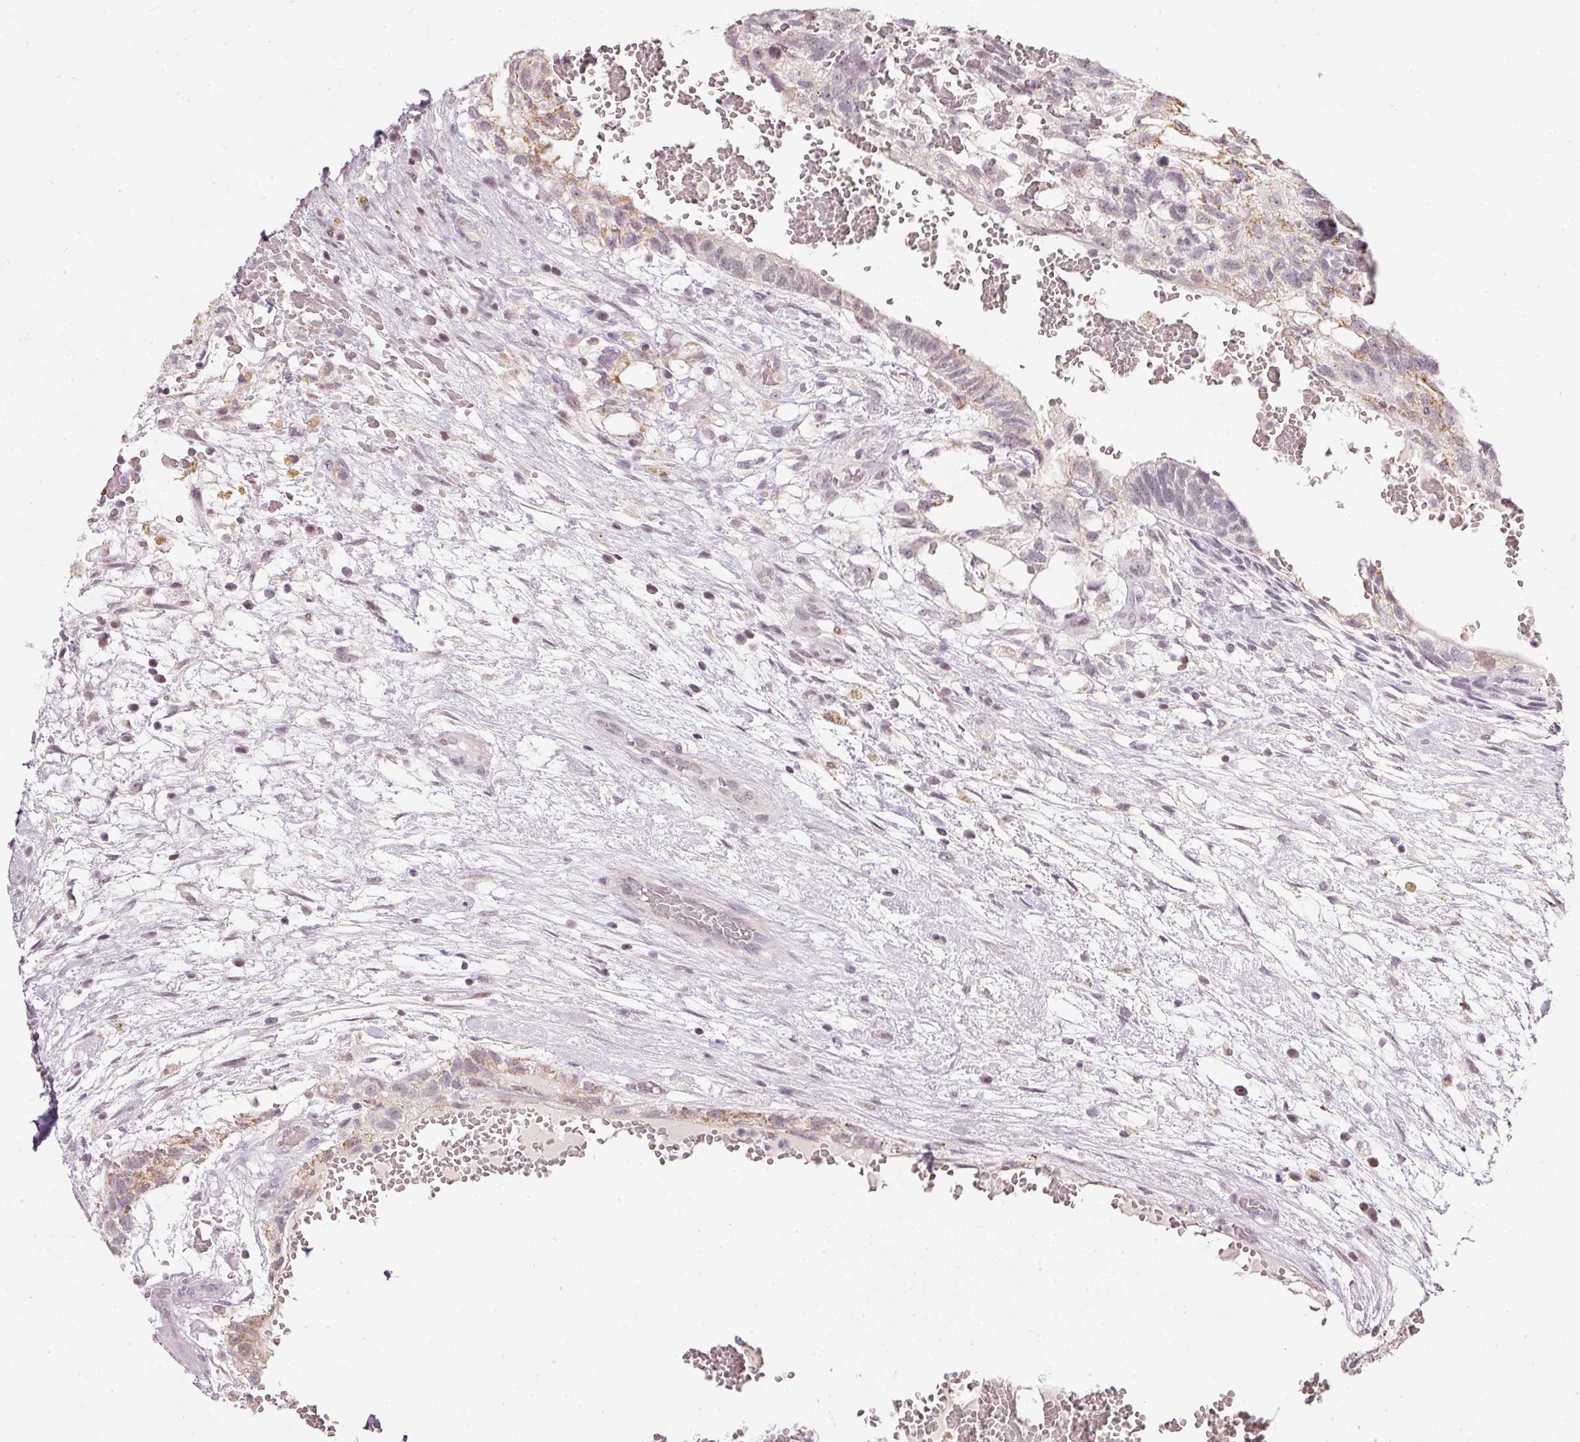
{"staining": {"intensity": "moderate", "quantity": "25%-75%", "location": "cytoplasmic/membranous"}, "tissue": "testis cancer", "cell_type": "Tumor cells", "image_type": "cancer", "snomed": [{"axis": "morphology", "description": "Normal tissue, NOS"}, {"axis": "morphology", "description": "Carcinoma, Embryonal, NOS"}, {"axis": "topography", "description": "Testis"}], "caption": "Human embryonal carcinoma (testis) stained for a protein (brown) shows moderate cytoplasmic/membranous positive expression in approximately 25%-75% of tumor cells.", "gene": "NRDE2", "patient": {"sex": "male", "age": 32}}